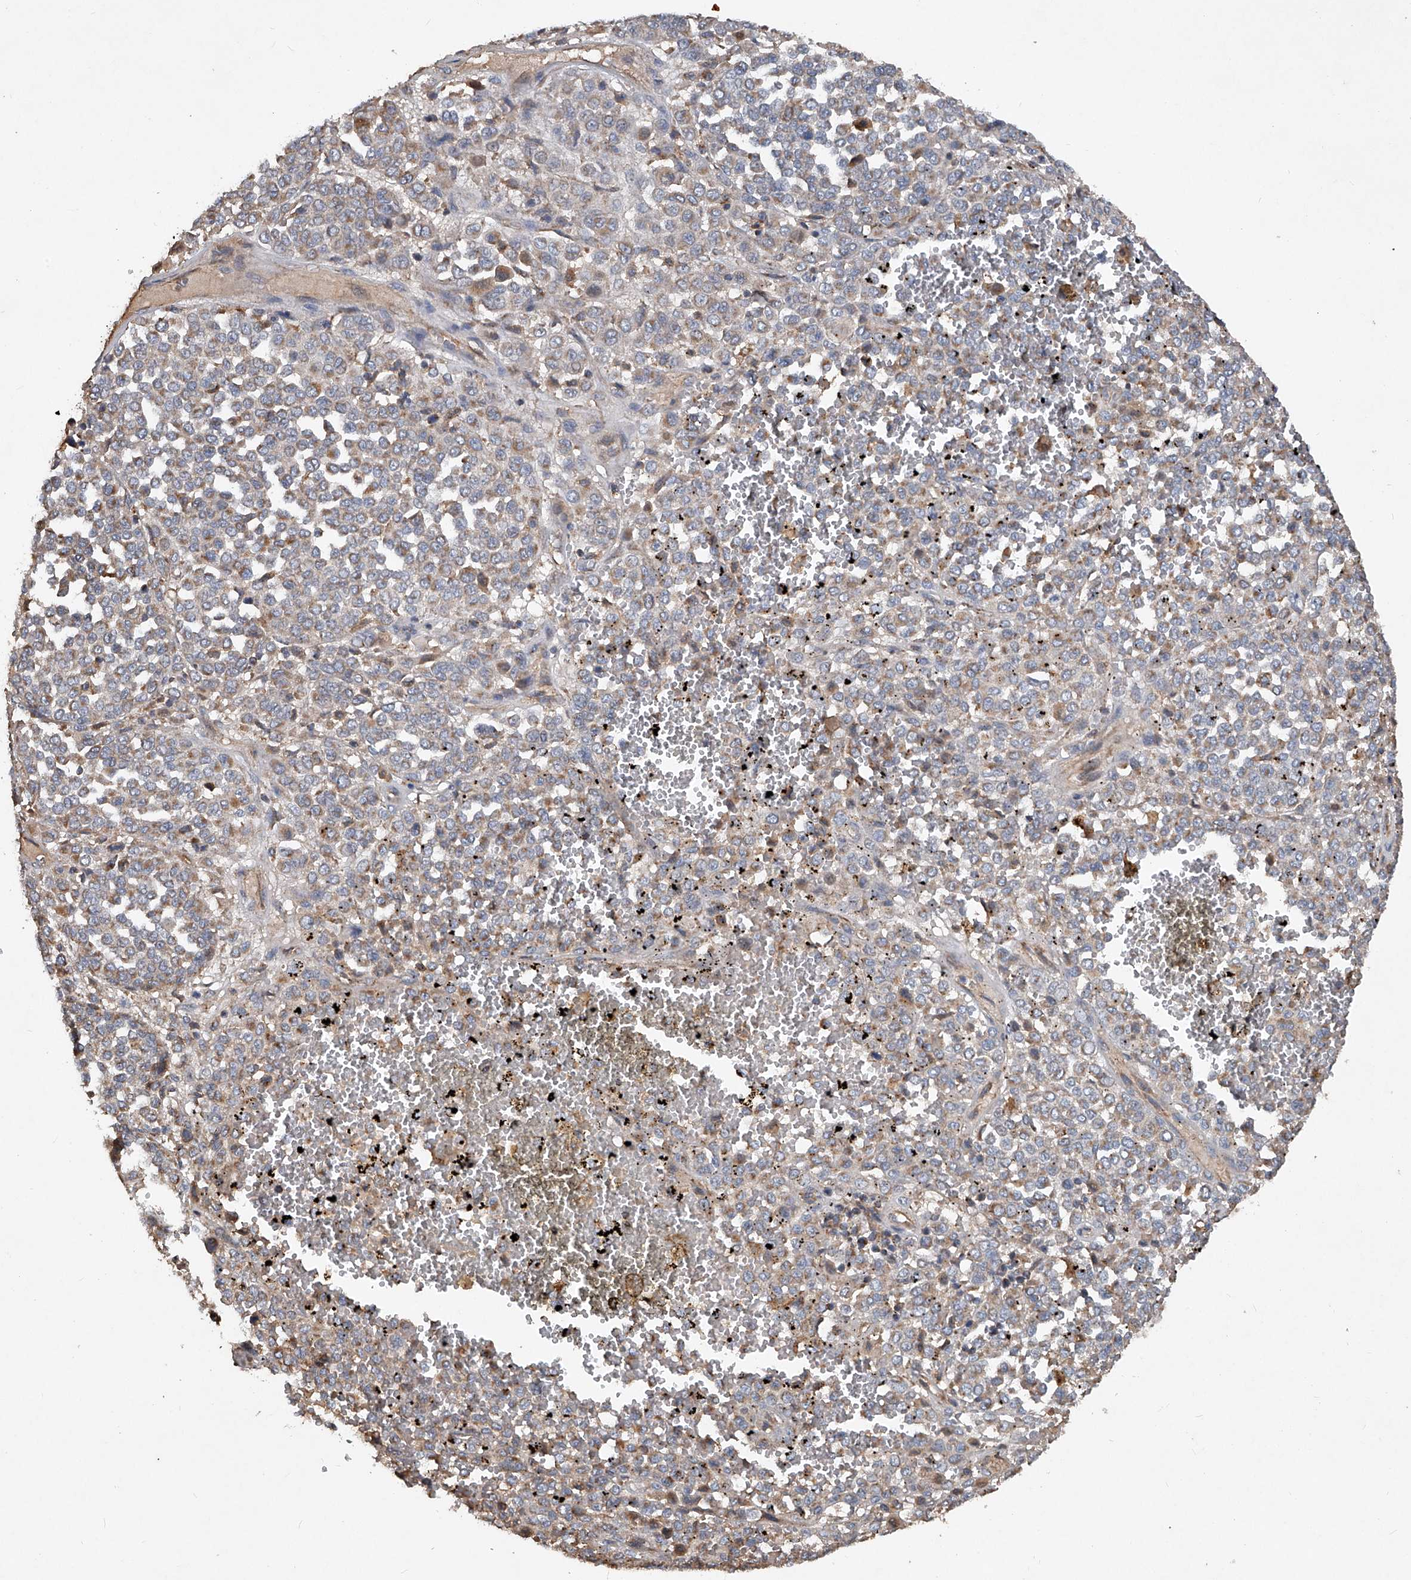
{"staining": {"intensity": "weak", "quantity": "<25%", "location": "cytoplasmic/membranous"}, "tissue": "melanoma", "cell_type": "Tumor cells", "image_type": "cancer", "snomed": [{"axis": "morphology", "description": "Malignant melanoma, Metastatic site"}, {"axis": "topography", "description": "Pancreas"}], "caption": "Immunohistochemistry (IHC) photomicrograph of neoplastic tissue: malignant melanoma (metastatic site) stained with DAB (3,3'-diaminobenzidine) reveals no significant protein expression in tumor cells.", "gene": "SDHA", "patient": {"sex": "female", "age": 30}}